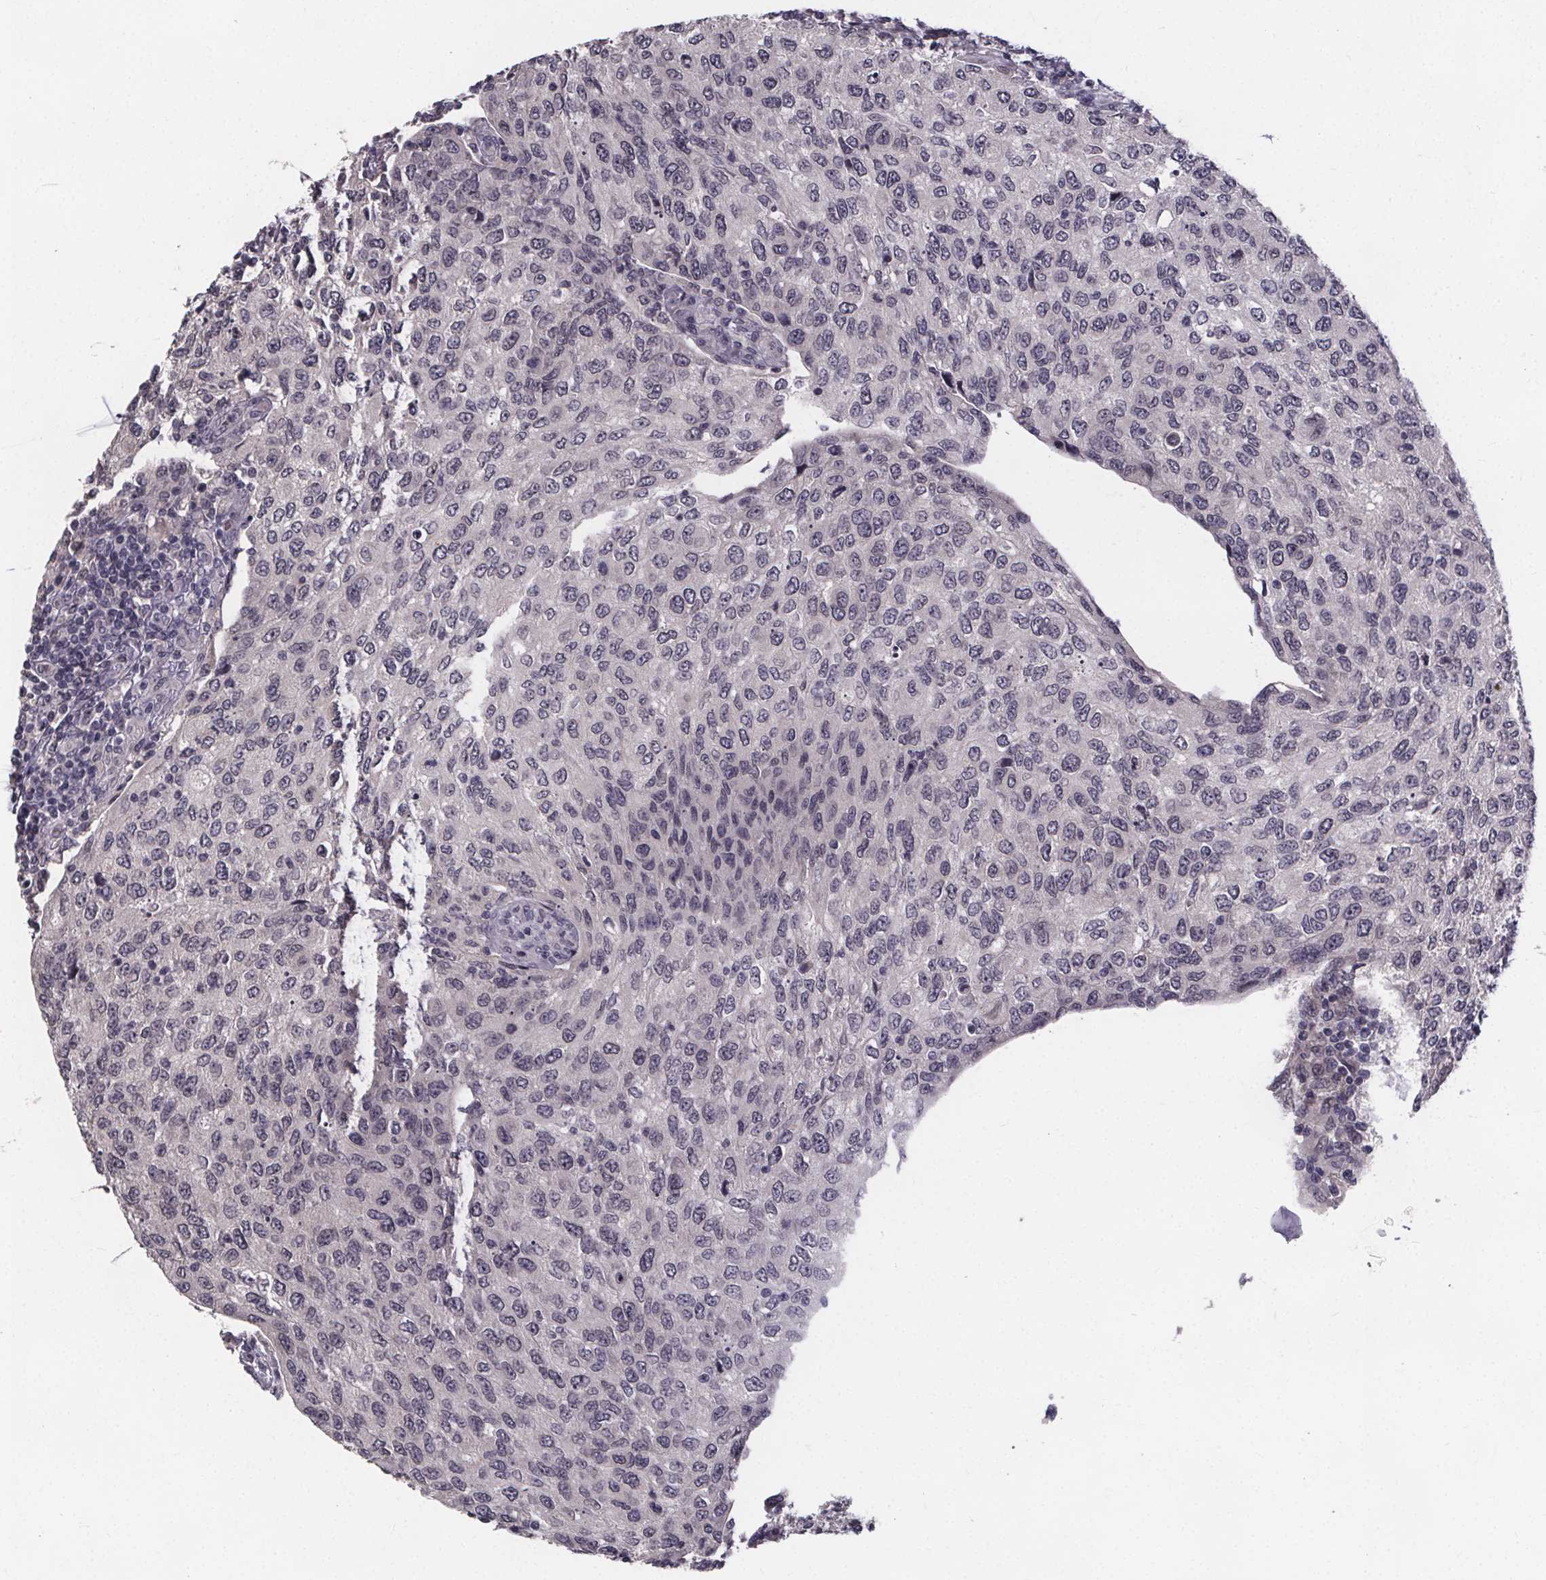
{"staining": {"intensity": "negative", "quantity": "none", "location": "none"}, "tissue": "urothelial cancer", "cell_type": "Tumor cells", "image_type": "cancer", "snomed": [{"axis": "morphology", "description": "Urothelial carcinoma, High grade"}, {"axis": "topography", "description": "Urinary bladder"}], "caption": "An immunohistochemistry (IHC) image of high-grade urothelial carcinoma is shown. There is no staining in tumor cells of high-grade urothelial carcinoma.", "gene": "FAM181B", "patient": {"sex": "female", "age": 78}}